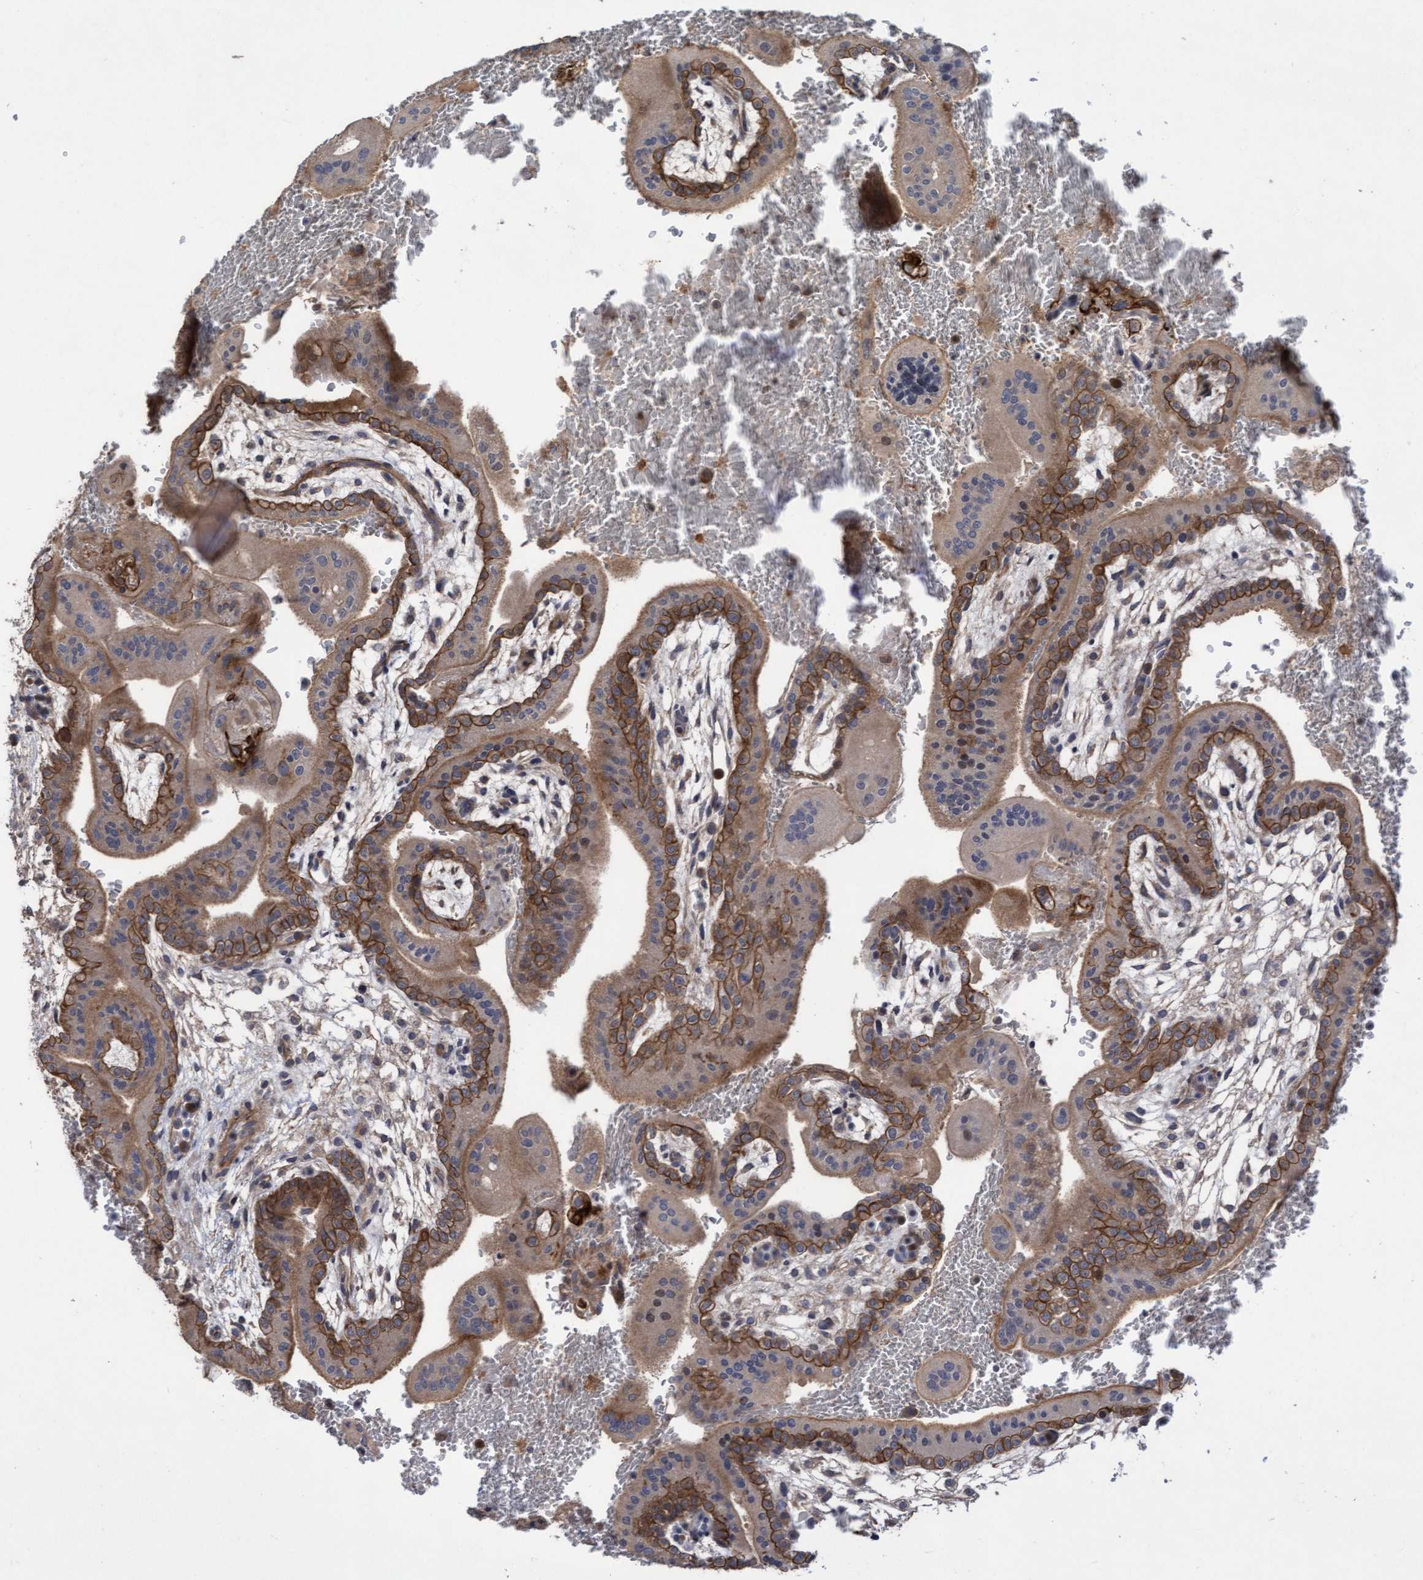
{"staining": {"intensity": "strong", "quantity": ">75%", "location": "cytoplasmic/membranous"}, "tissue": "placenta", "cell_type": "Decidual cells", "image_type": "normal", "snomed": [{"axis": "morphology", "description": "Normal tissue, NOS"}, {"axis": "topography", "description": "Placenta"}], "caption": "Placenta stained for a protein (brown) displays strong cytoplasmic/membranous positive expression in about >75% of decidual cells.", "gene": "COBL", "patient": {"sex": "female", "age": 35}}